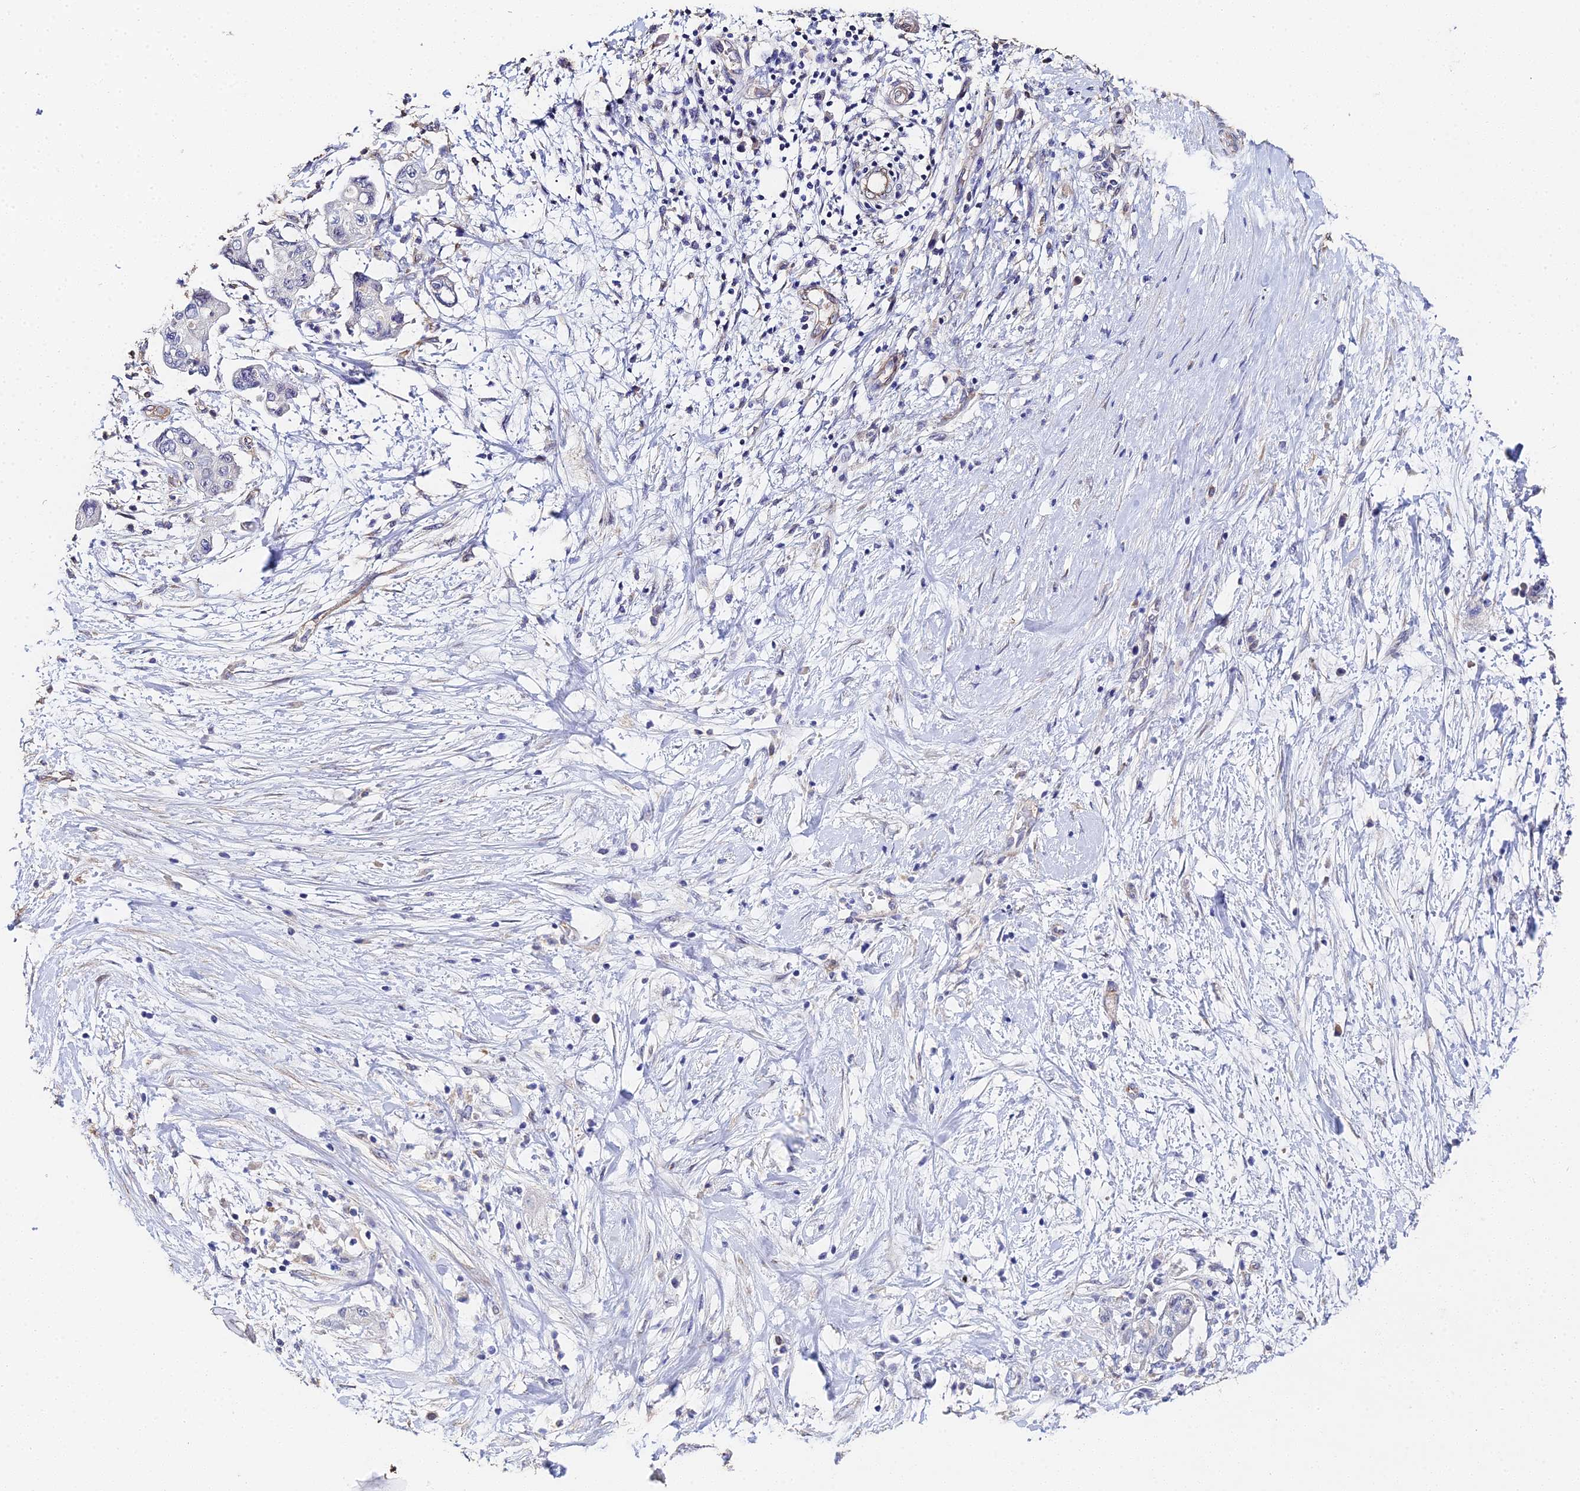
{"staining": {"intensity": "negative", "quantity": "none", "location": "none"}, "tissue": "pancreatic cancer", "cell_type": "Tumor cells", "image_type": "cancer", "snomed": [{"axis": "morphology", "description": "Adenocarcinoma, NOS"}, {"axis": "topography", "description": "Pancreas"}], "caption": "Immunohistochemical staining of adenocarcinoma (pancreatic) exhibits no significant staining in tumor cells.", "gene": "ENSG00000268674", "patient": {"sex": "female", "age": 73}}